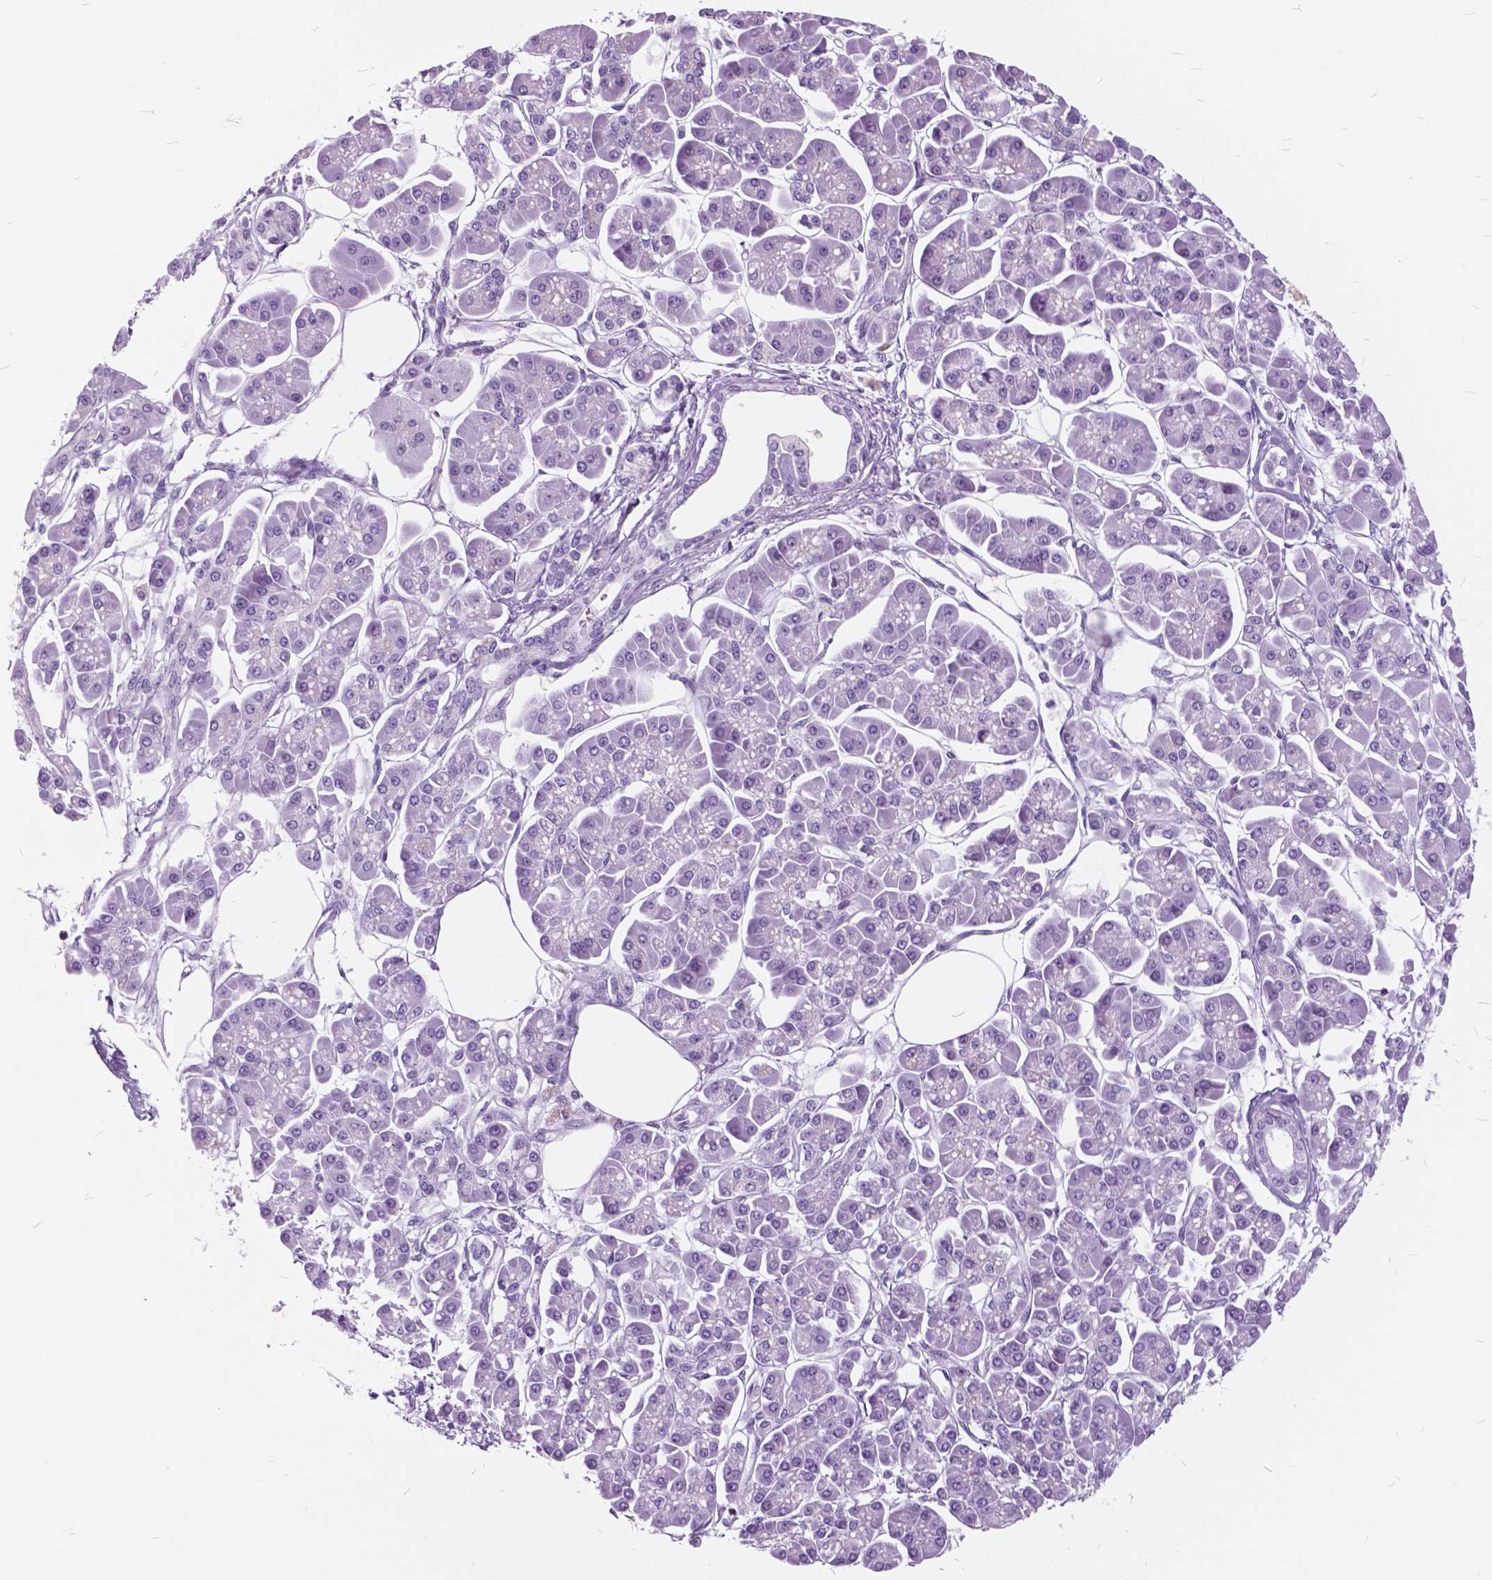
{"staining": {"intensity": "negative", "quantity": "none", "location": "none"}, "tissue": "pancreatic cancer", "cell_type": "Tumor cells", "image_type": "cancer", "snomed": [{"axis": "morphology", "description": "Adenocarcinoma, NOS"}, {"axis": "topography", "description": "Pancreas"}], "caption": "Immunohistochemistry photomicrograph of neoplastic tissue: human adenocarcinoma (pancreatic) stained with DAB demonstrates no significant protein positivity in tumor cells.", "gene": "SP140", "patient": {"sex": "female", "age": 77}}